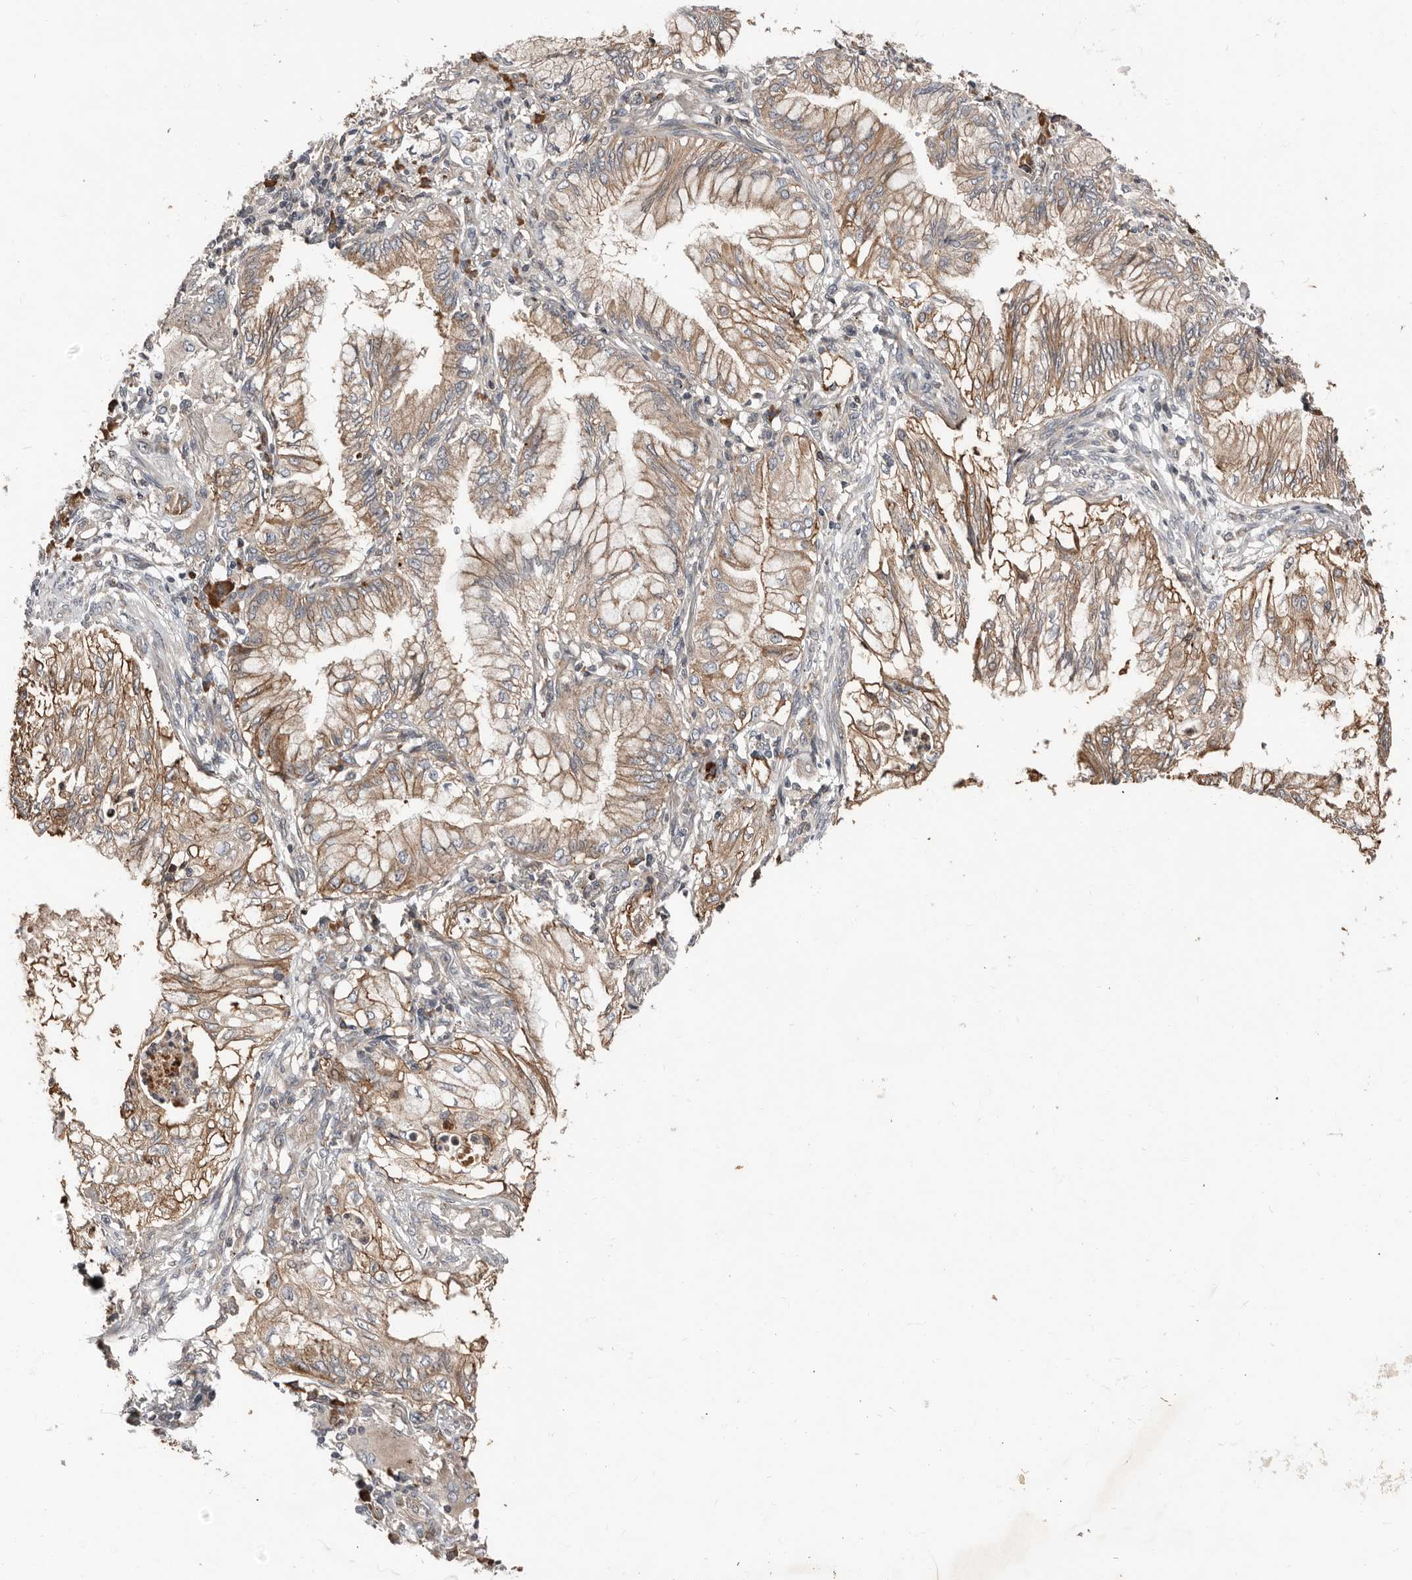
{"staining": {"intensity": "moderate", "quantity": ">75%", "location": "cytoplasmic/membranous"}, "tissue": "lung cancer", "cell_type": "Tumor cells", "image_type": "cancer", "snomed": [{"axis": "morphology", "description": "Adenocarcinoma, NOS"}, {"axis": "topography", "description": "Lung"}], "caption": "Protein expression analysis of human lung cancer reveals moderate cytoplasmic/membranous expression in about >75% of tumor cells.", "gene": "SMYD4", "patient": {"sex": "female", "age": 70}}